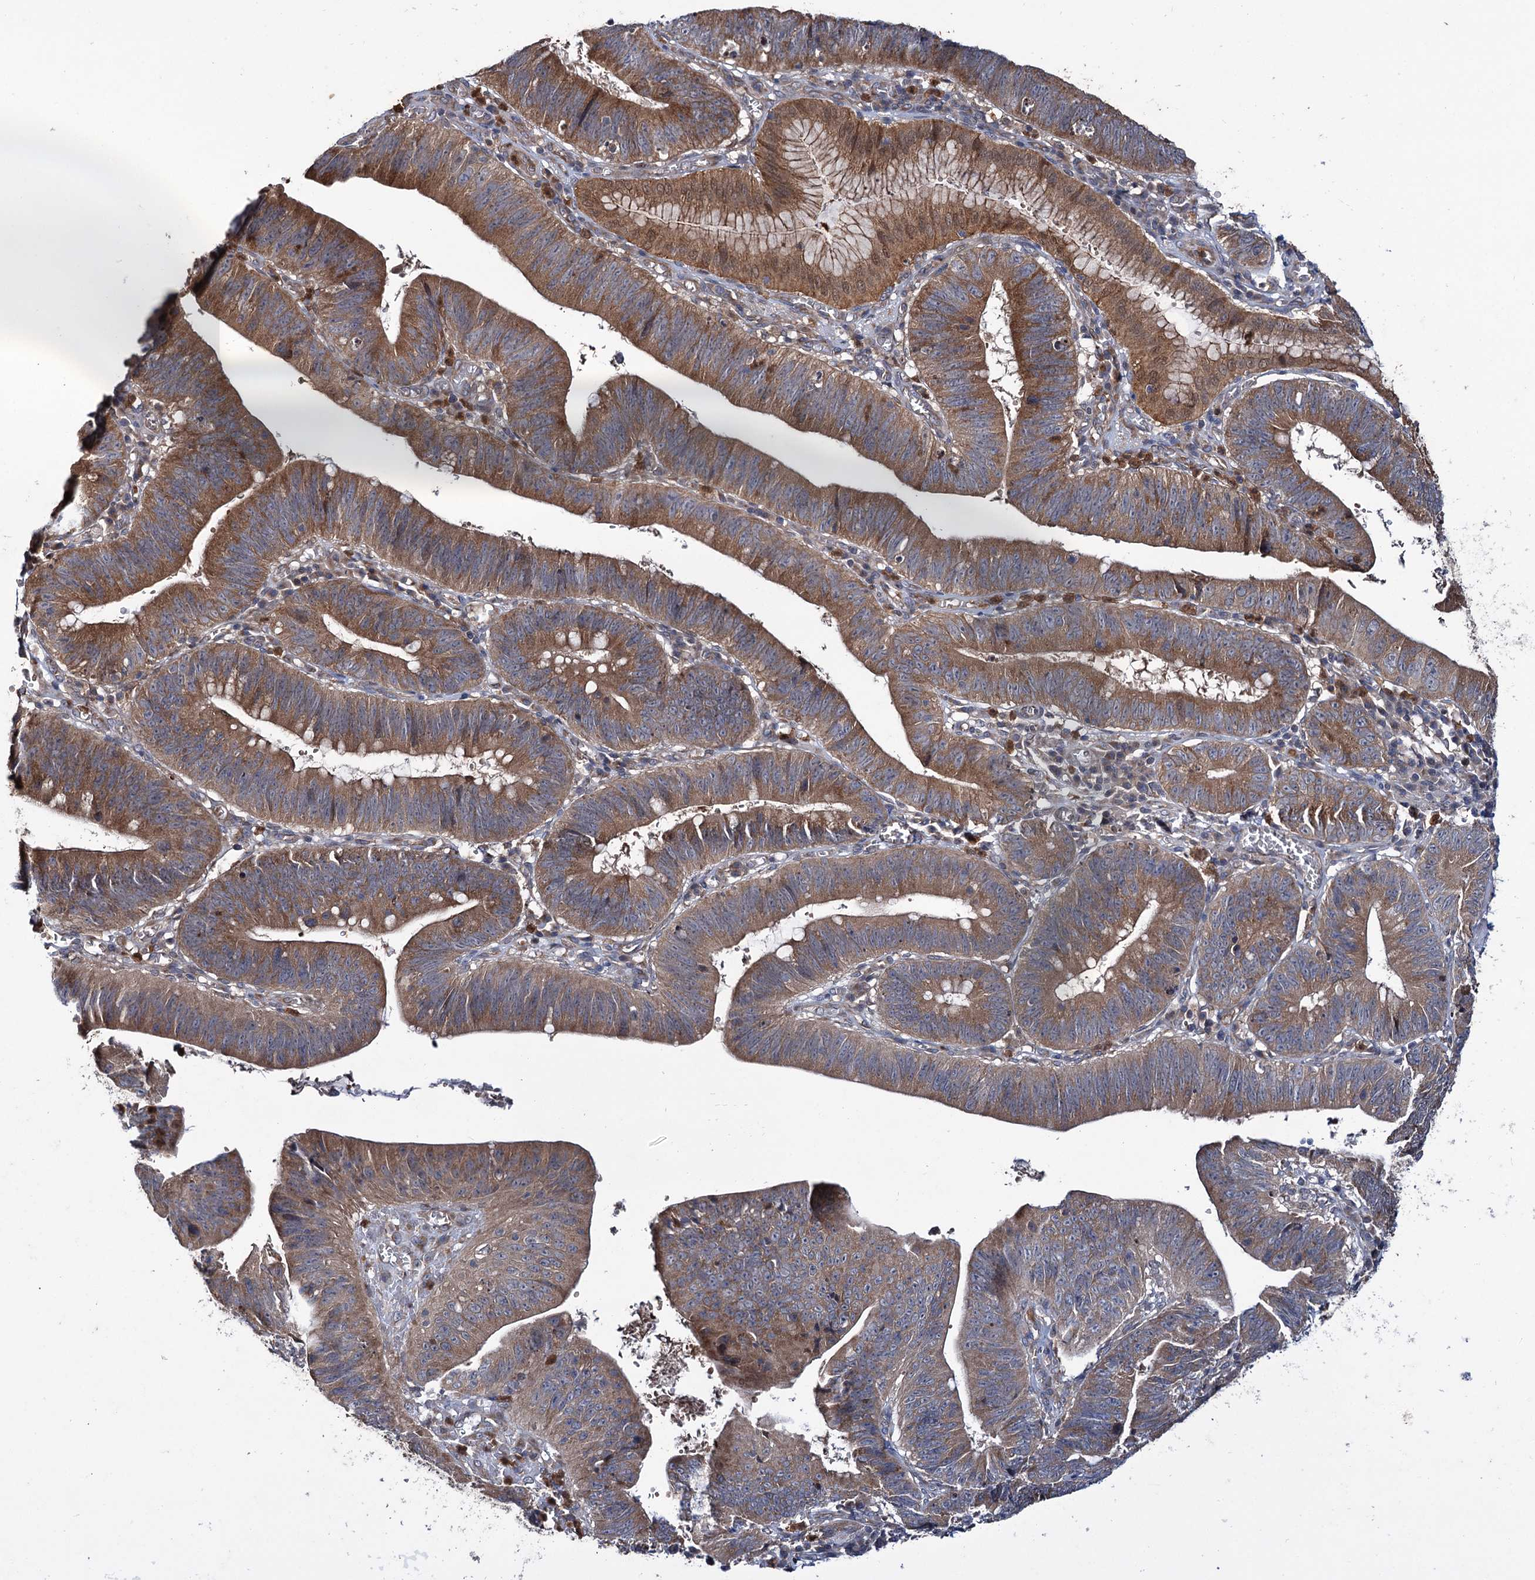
{"staining": {"intensity": "moderate", "quantity": ">75%", "location": "cytoplasmic/membranous"}, "tissue": "stomach cancer", "cell_type": "Tumor cells", "image_type": "cancer", "snomed": [{"axis": "morphology", "description": "Adenocarcinoma, NOS"}, {"axis": "topography", "description": "Stomach"}], "caption": "This histopathology image exhibits stomach cancer (adenocarcinoma) stained with immunohistochemistry (IHC) to label a protein in brown. The cytoplasmic/membranous of tumor cells show moderate positivity for the protein. Nuclei are counter-stained blue.", "gene": "PTPN3", "patient": {"sex": "male", "age": 59}}